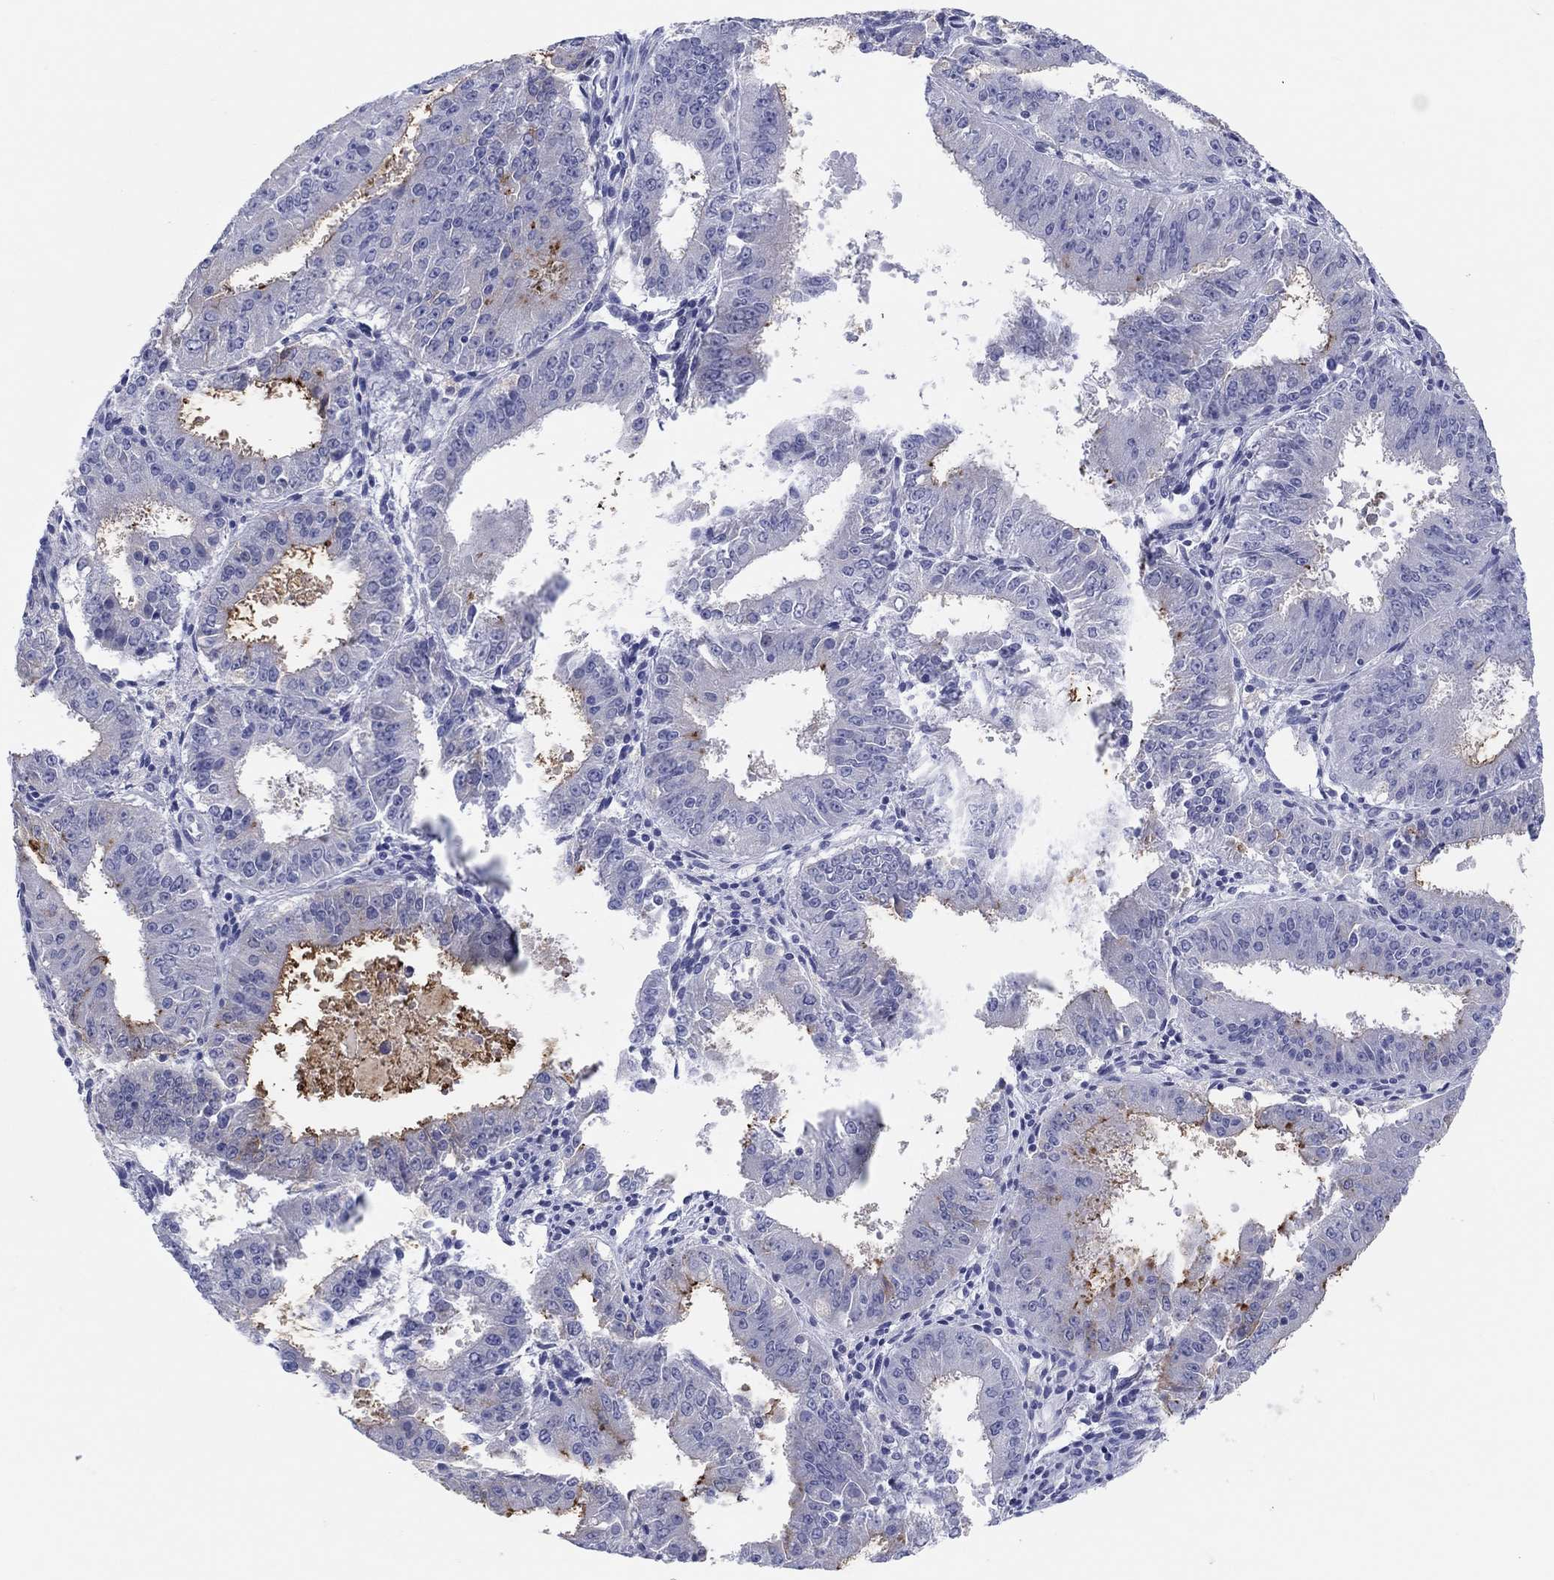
{"staining": {"intensity": "negative", "quantity": "none", "location": "none"}, "tissue": "ovarian cancer", "cell_type": "Tumor cells", "image_type": "cancer", "snomed": [{"axis": "morphology", "description": "Carcinoma, endometroid"}, {"axis": "topography", "description": "Ovary"}], "caption": "Immunohistochemistry micrograph of endometroid carcinoma (ovarian) stained for a protein (brown), which demonstrates no staining in tumor cells. (DAB (3,3'-diaminobenzidine) immunohistochemistry (IHC) with hematoxylin counter stain).", "gene": "ERICH3", "patient": {"sex": "female", "age": 42}}